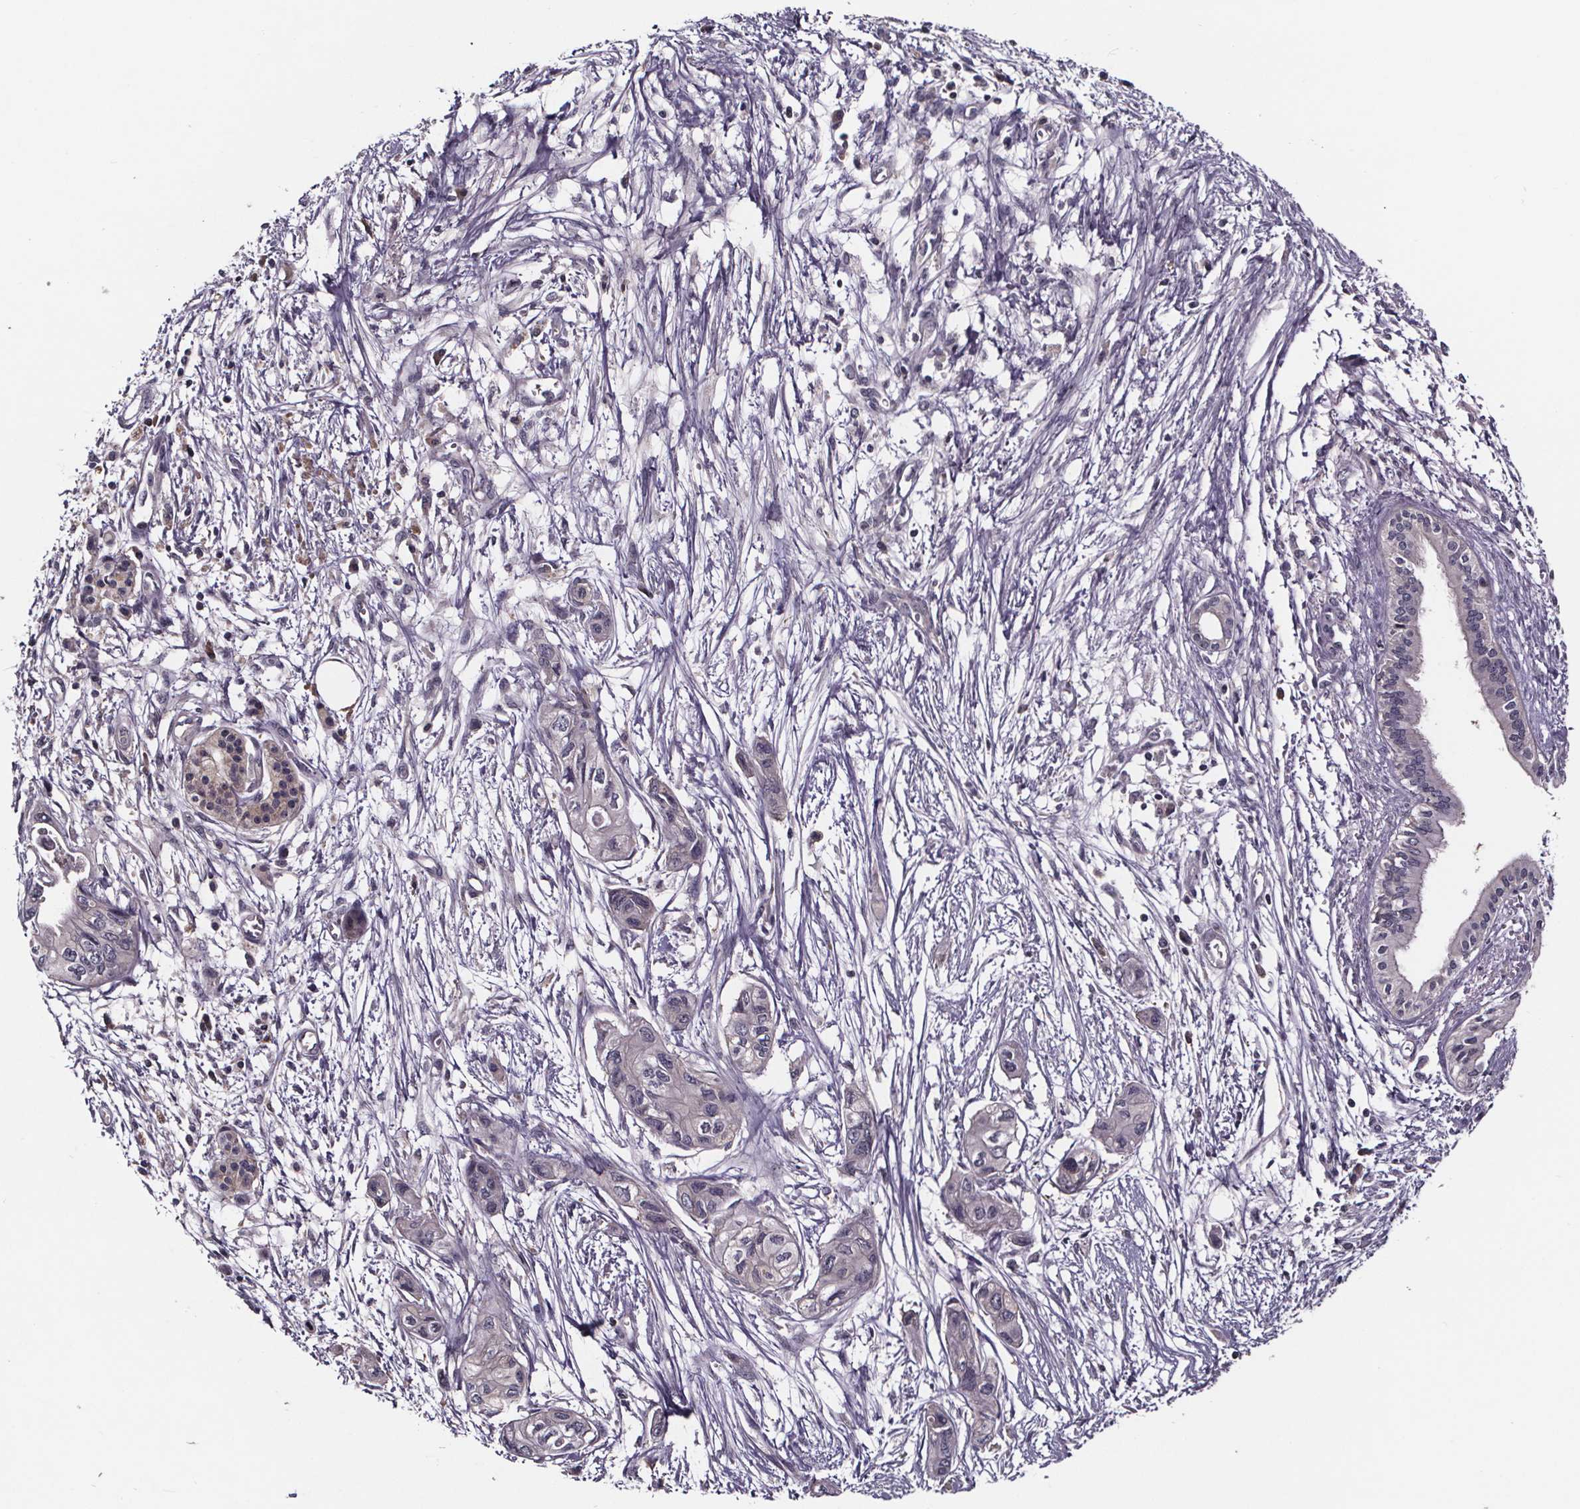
{"staining": {"intensity": "negative", "quantity": "none", "location": "none"}, "tissue": "pancreatic cancer", "cell_type": "Tumor cells", "image_type": "cancer", "snomed": [{"axis": "morphology", "description": "Adenocarcinoma, NOS"}, {"axis": "topography", "description": "Pancreas"}], "caption": "An immunohistochemistry image of pancreatic cancer (adenocarcinoma) is shown. There is no staining in tumor cells of pancreatic cancer (adenocarcinoma).", "gene": "SMIM1", "patient": {"sex": "female", "age": 76}}